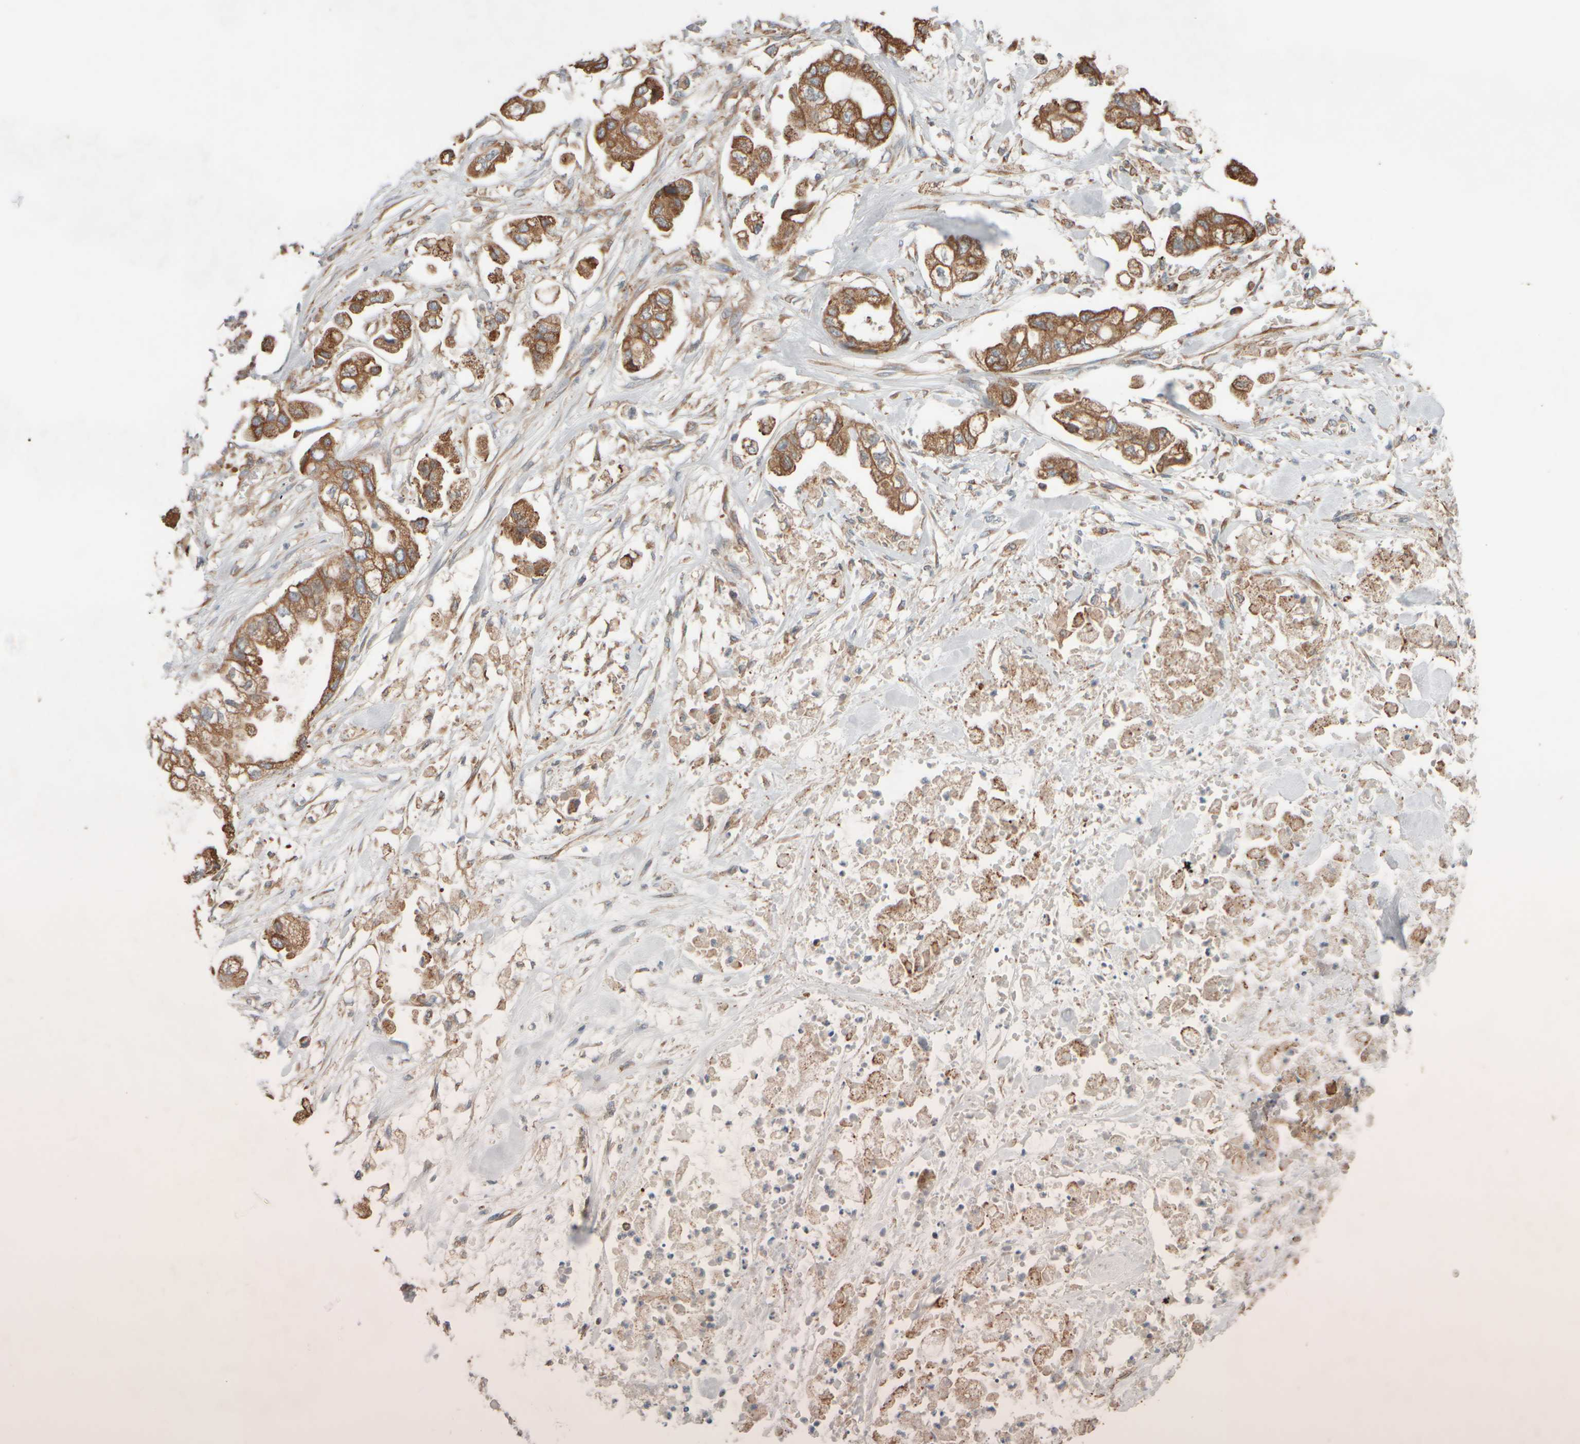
{"staining": {"intensity": "moderate", "quantity": ">75%", "location": "cytoplasmic/membranous"}, "tissue": "stomach cancer", "cell_type": "Tumor cells", "image_type": "cancer", "snomed": [{"axis": "morphology", "description": "Normal tissue, NOS"}, {"axis": "morphology", "description": "Adenocarcinoma, NOS"}, {"axis": "topography", "description": "Stomach"}], "caption": "Immunohistochemical staining of adenocarcinoma (stomach) demonstrates moderate cytoplasmic/membranous protein staining in approximately >75% of tumor cells.", "gene": "EIF2B3", "patient": {"sex": "male", "age": 62}}